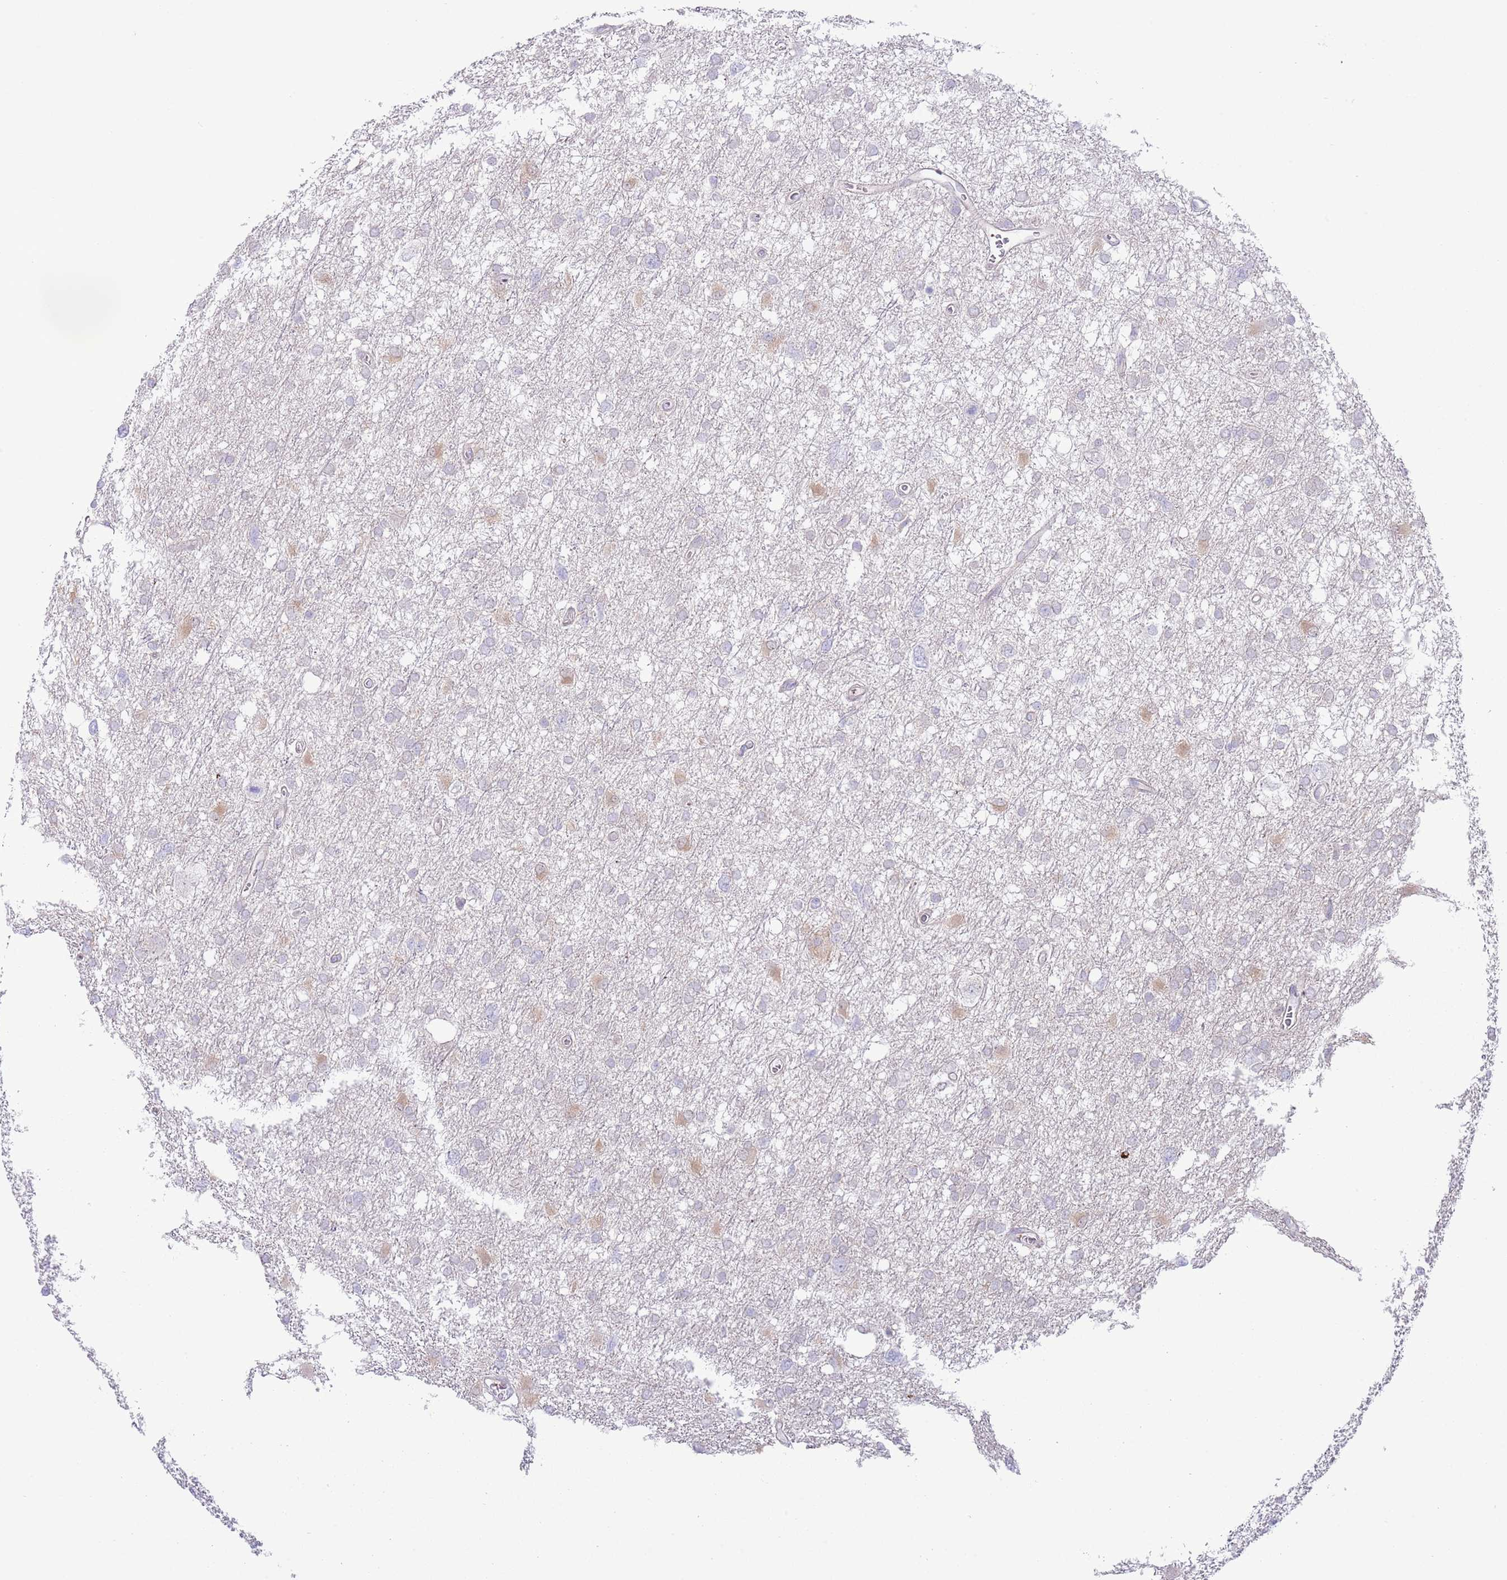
{"staining": {"intensity": "negative", "quantity": "none", "location": "none"}, "tissue": "glioma", "cell_type": "Tumor cells", "image_type": "cancer", "snomed": [{"axis": "morphology", "description": "Glioma, malignant, High grade"}, {"axis": "topography", "description": "Brain"}], "caption": "The photomicrograph exhibits no staining of tumor cells in glioma.", "gene": "ANO8", "patient": {"sex": "male", "age": 61}}